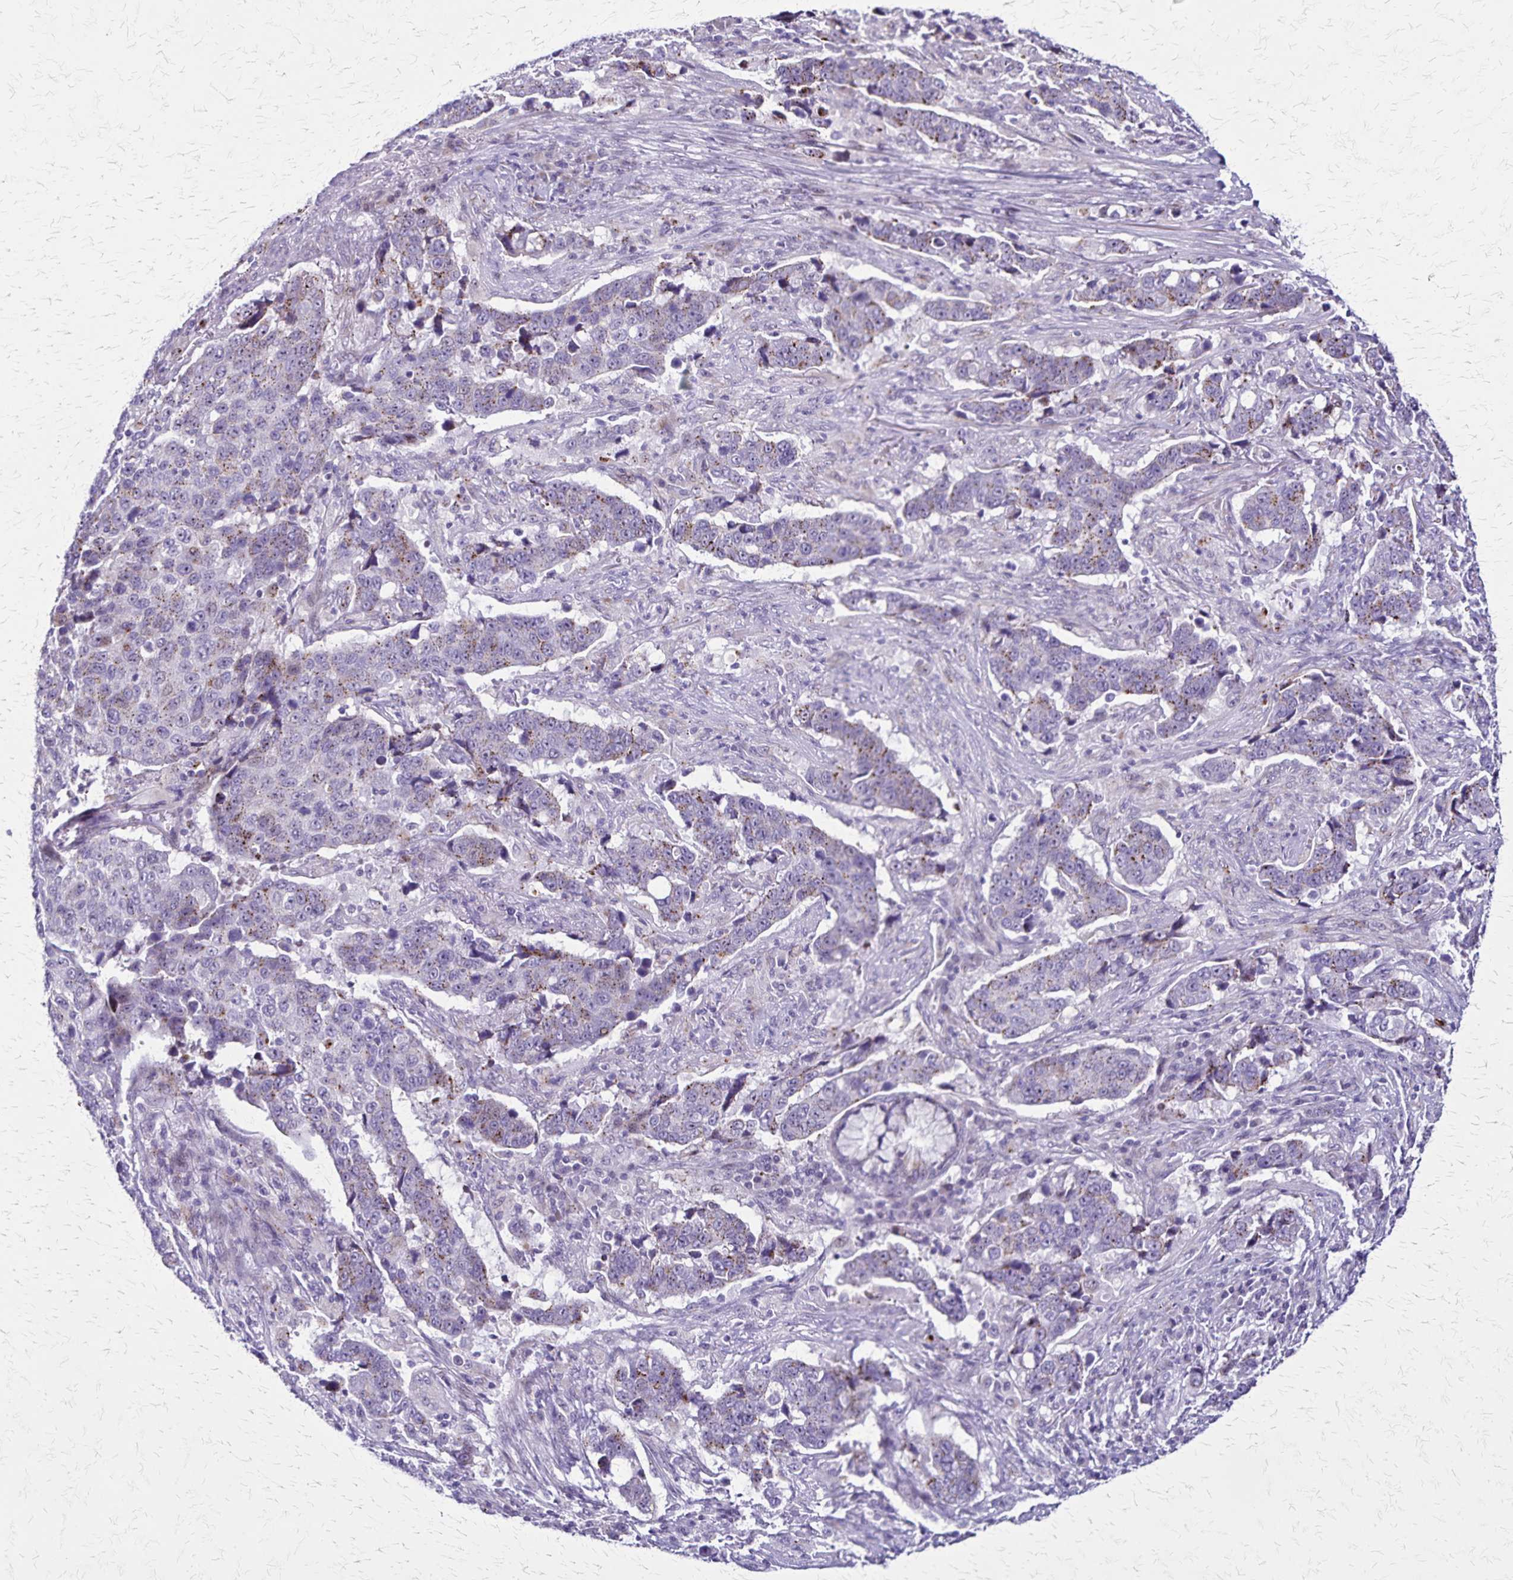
{"staining": {"intensity": "weak", "quantity": "25%-75%", "location": "cytoplasmic/membranous"}, "tissue": "lung cancer", "cell_type": "Tumor cells", "image_type": "cancer", "snomed": [{"axis": "morphology", "description": "Squamous cell carcinoma, NOS"}, {"axis": "topography", "description": "Lymph node"}, {"axis": "topography", "description": "Lung"}], "caption": "Lung squamous cell carcinoma was stained to show a protein in brown. There is low levels of weak cytoplasmic/membranous expression in approximately 25%-75% of tumor cells. (DAB IHC, brown staining for protein, blue staining for nuclei).", "gene": "OR51B5", "patient": {"sex": "male", "age": 61}}